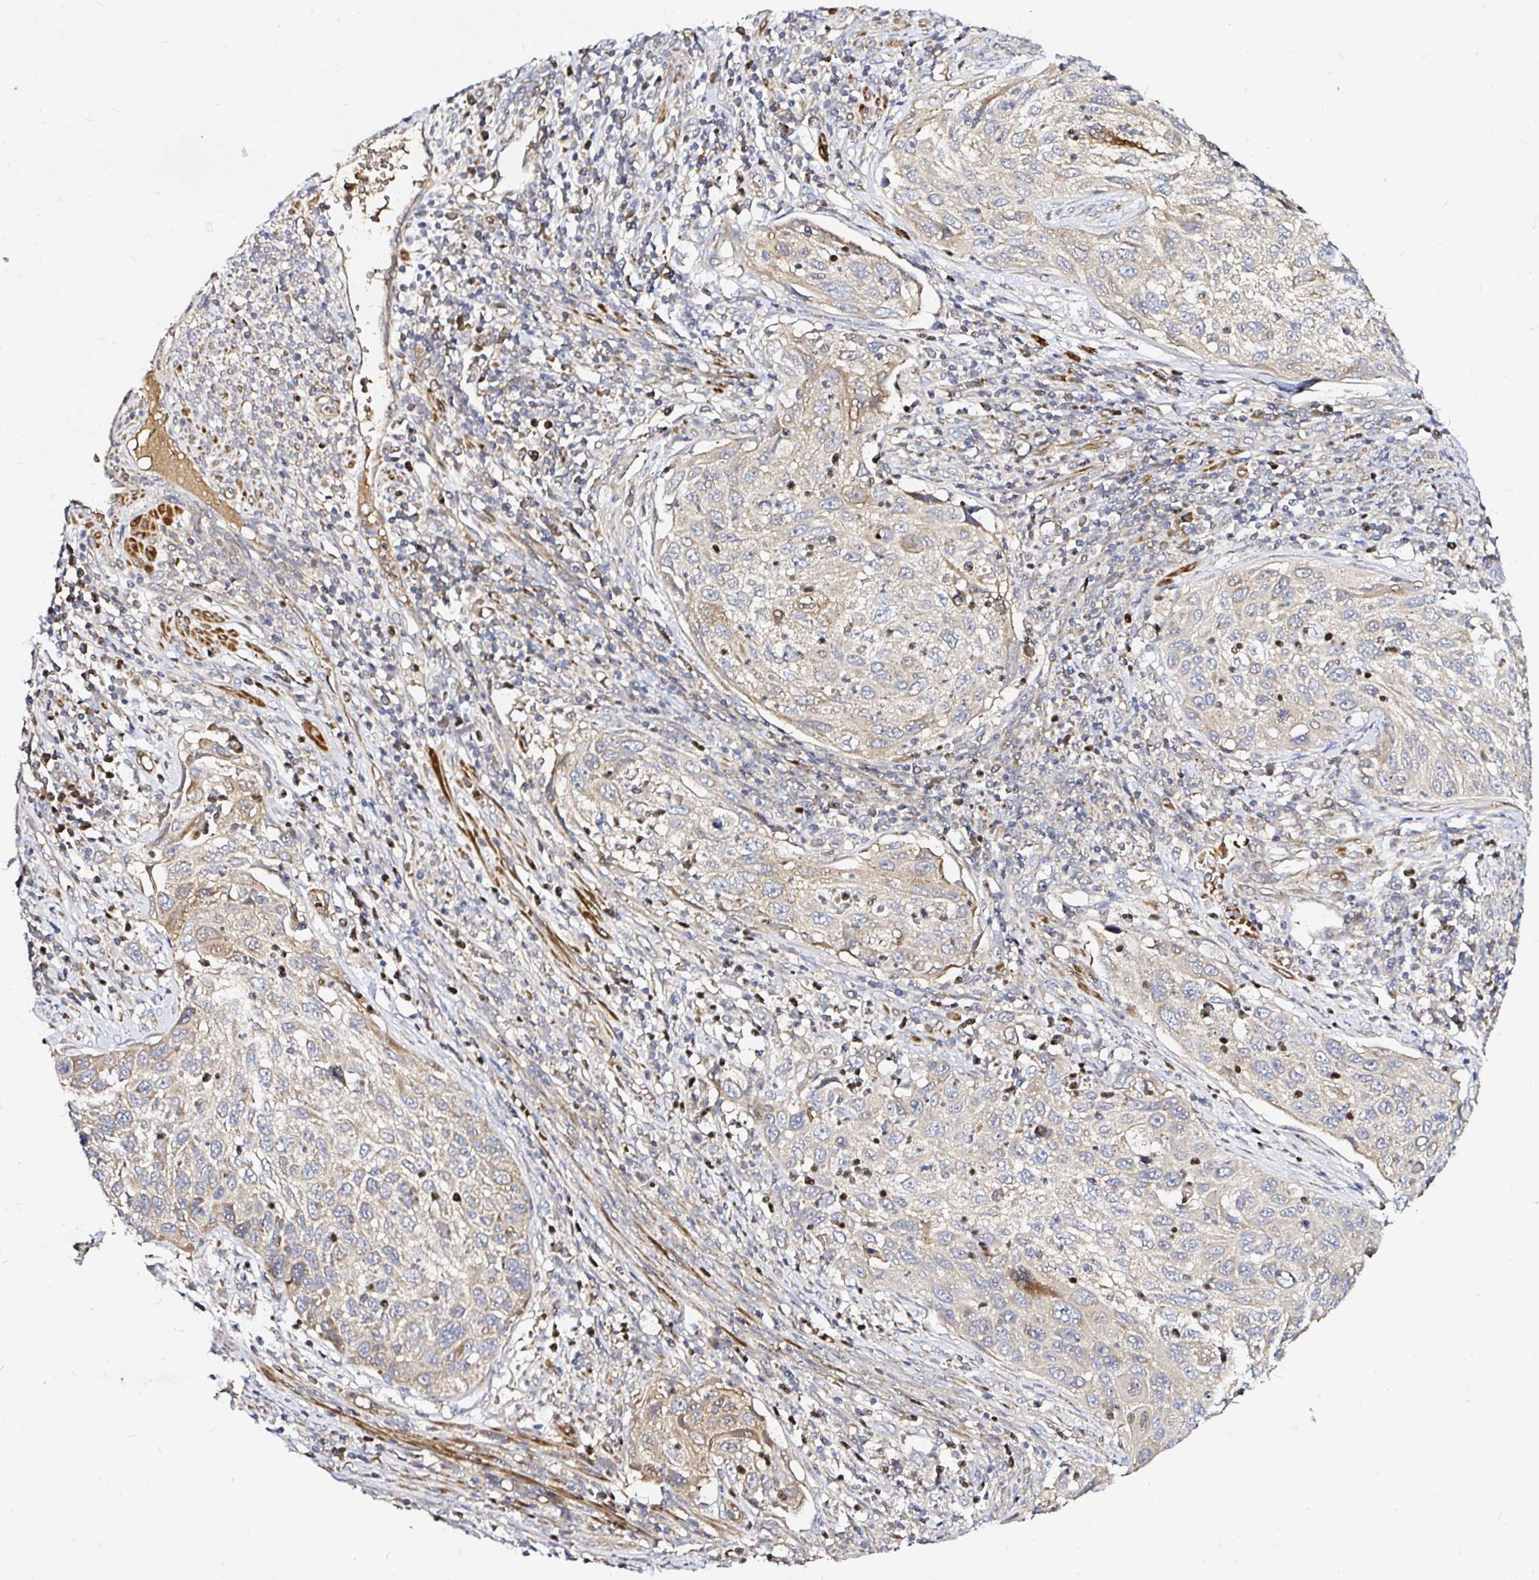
{"staining": {"intensity": "weak", "quantity": "25%-75%", "location": "cytoplasmic/membranous"}, "tissue": "cervical cancer", "cell_type": "Tumor cells", "image_type": "cancer", "snomed": [{"axis": "morphology", "description": "Squamous cell carcinoma, NOS"}, {"axis": "topography", "description": "Cervix"}], "caption": "Human cervical cancer stained for a protein (brown) shows weak cytoplasmic/membranous positive positivity in about 25%-75% of tumor cells.", "gene": "ARHGEF37", "patient": {"sex": "female", "age": 70}}